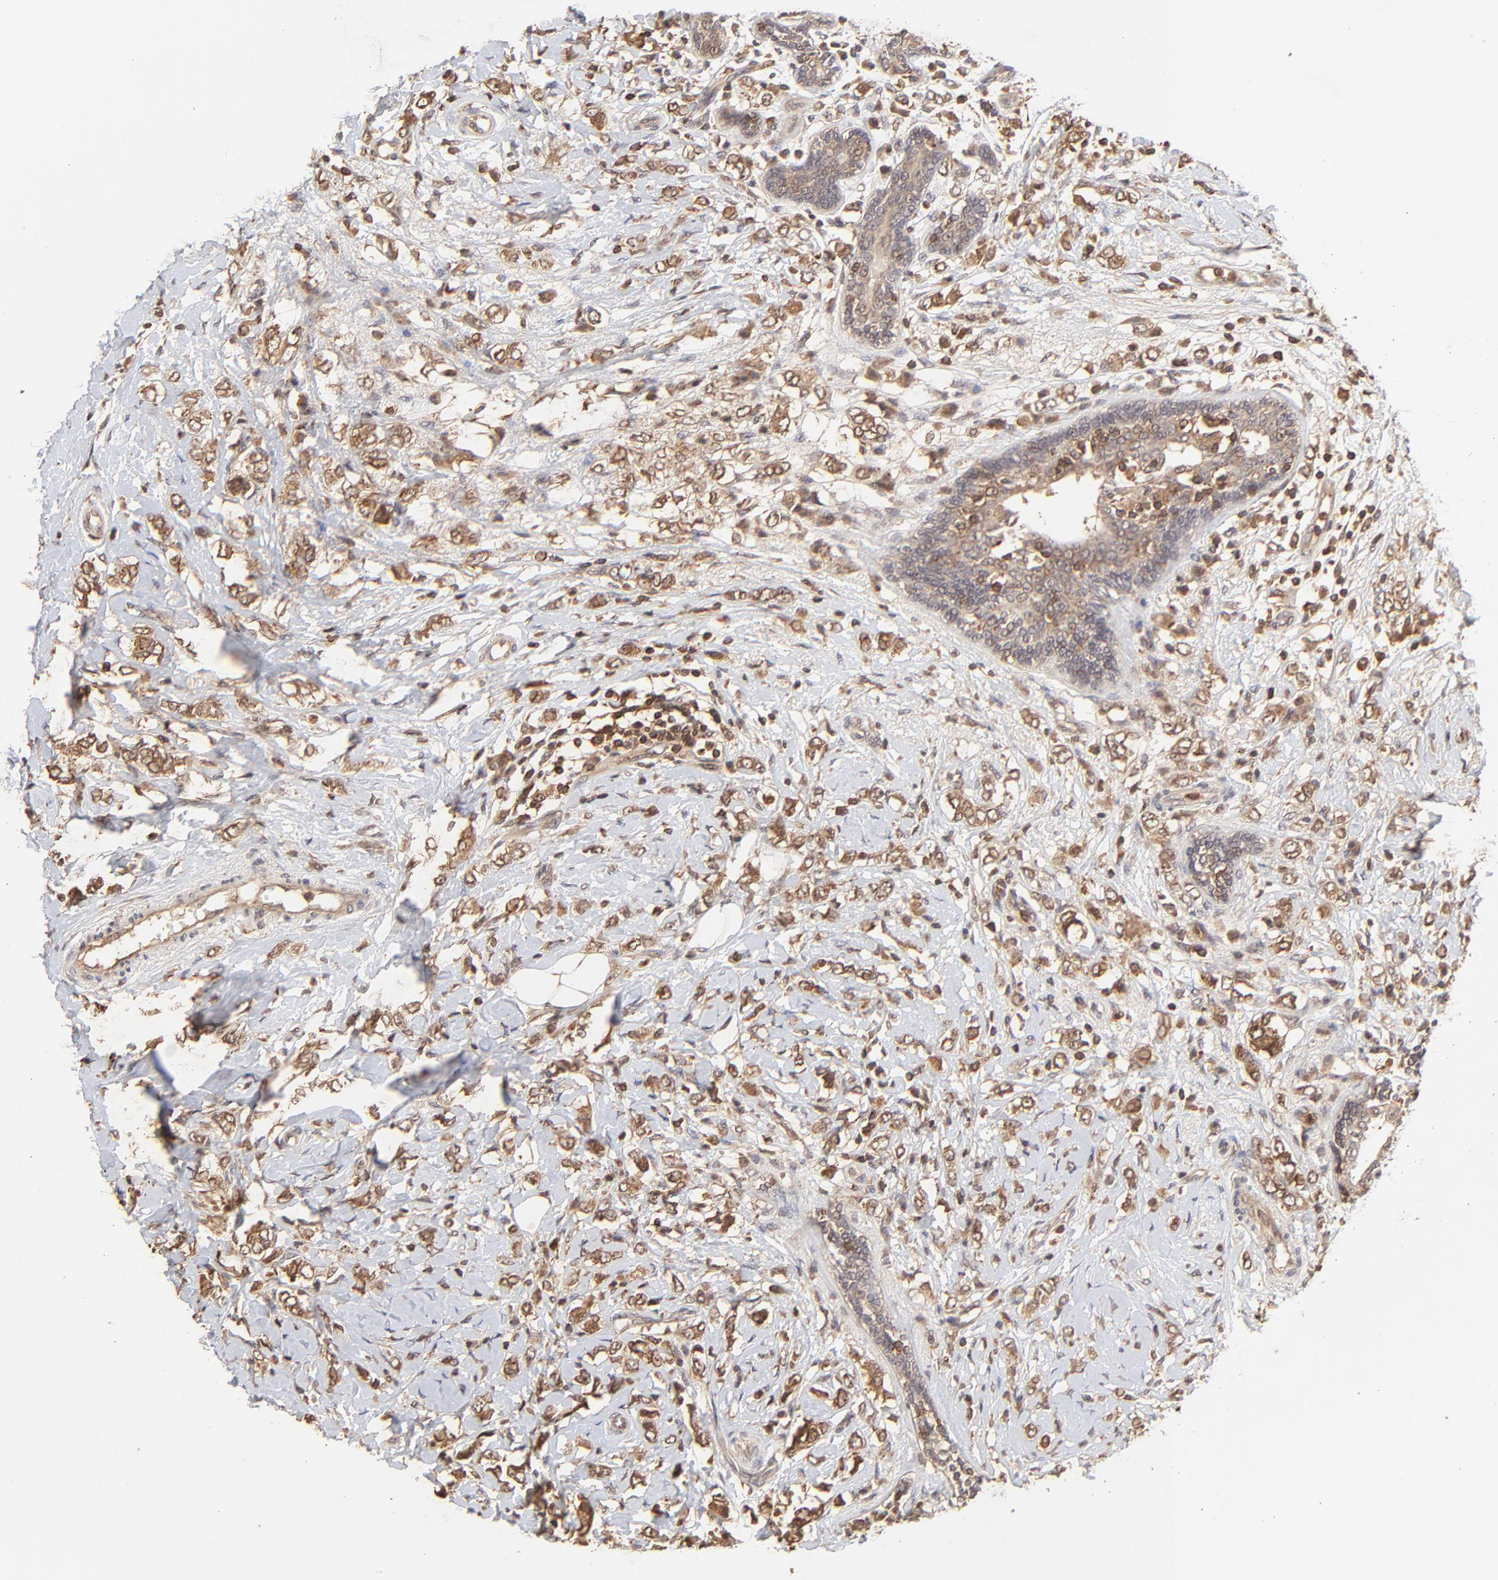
{"staining": {"intensity": "strong", "quantity": ">75%", "location": "cytoplasmic/membranous"}, "tissue": "breast cancer", "cell_type": "Tumor cells", "image_type": "cancer", "snomed": [{"axis": "morphology", "description": "Normal tissue, NOS"}, {"axis": "morphology", "description": "Lobular carcinoma"}, {"axis": "topography", "description": "Breast"}], "caption": "Tumor cells demonstrate high levels of strong cytoplasmic/membranous positivity in about >75% of cells in lobular carcinoma (breast). (DAB (3,3'-diaminobenzidine) IHC, brown staining for protein, blue staining for nuclei).", "gene": "STON2", "patient": {"sex": "female", "age": 47}}